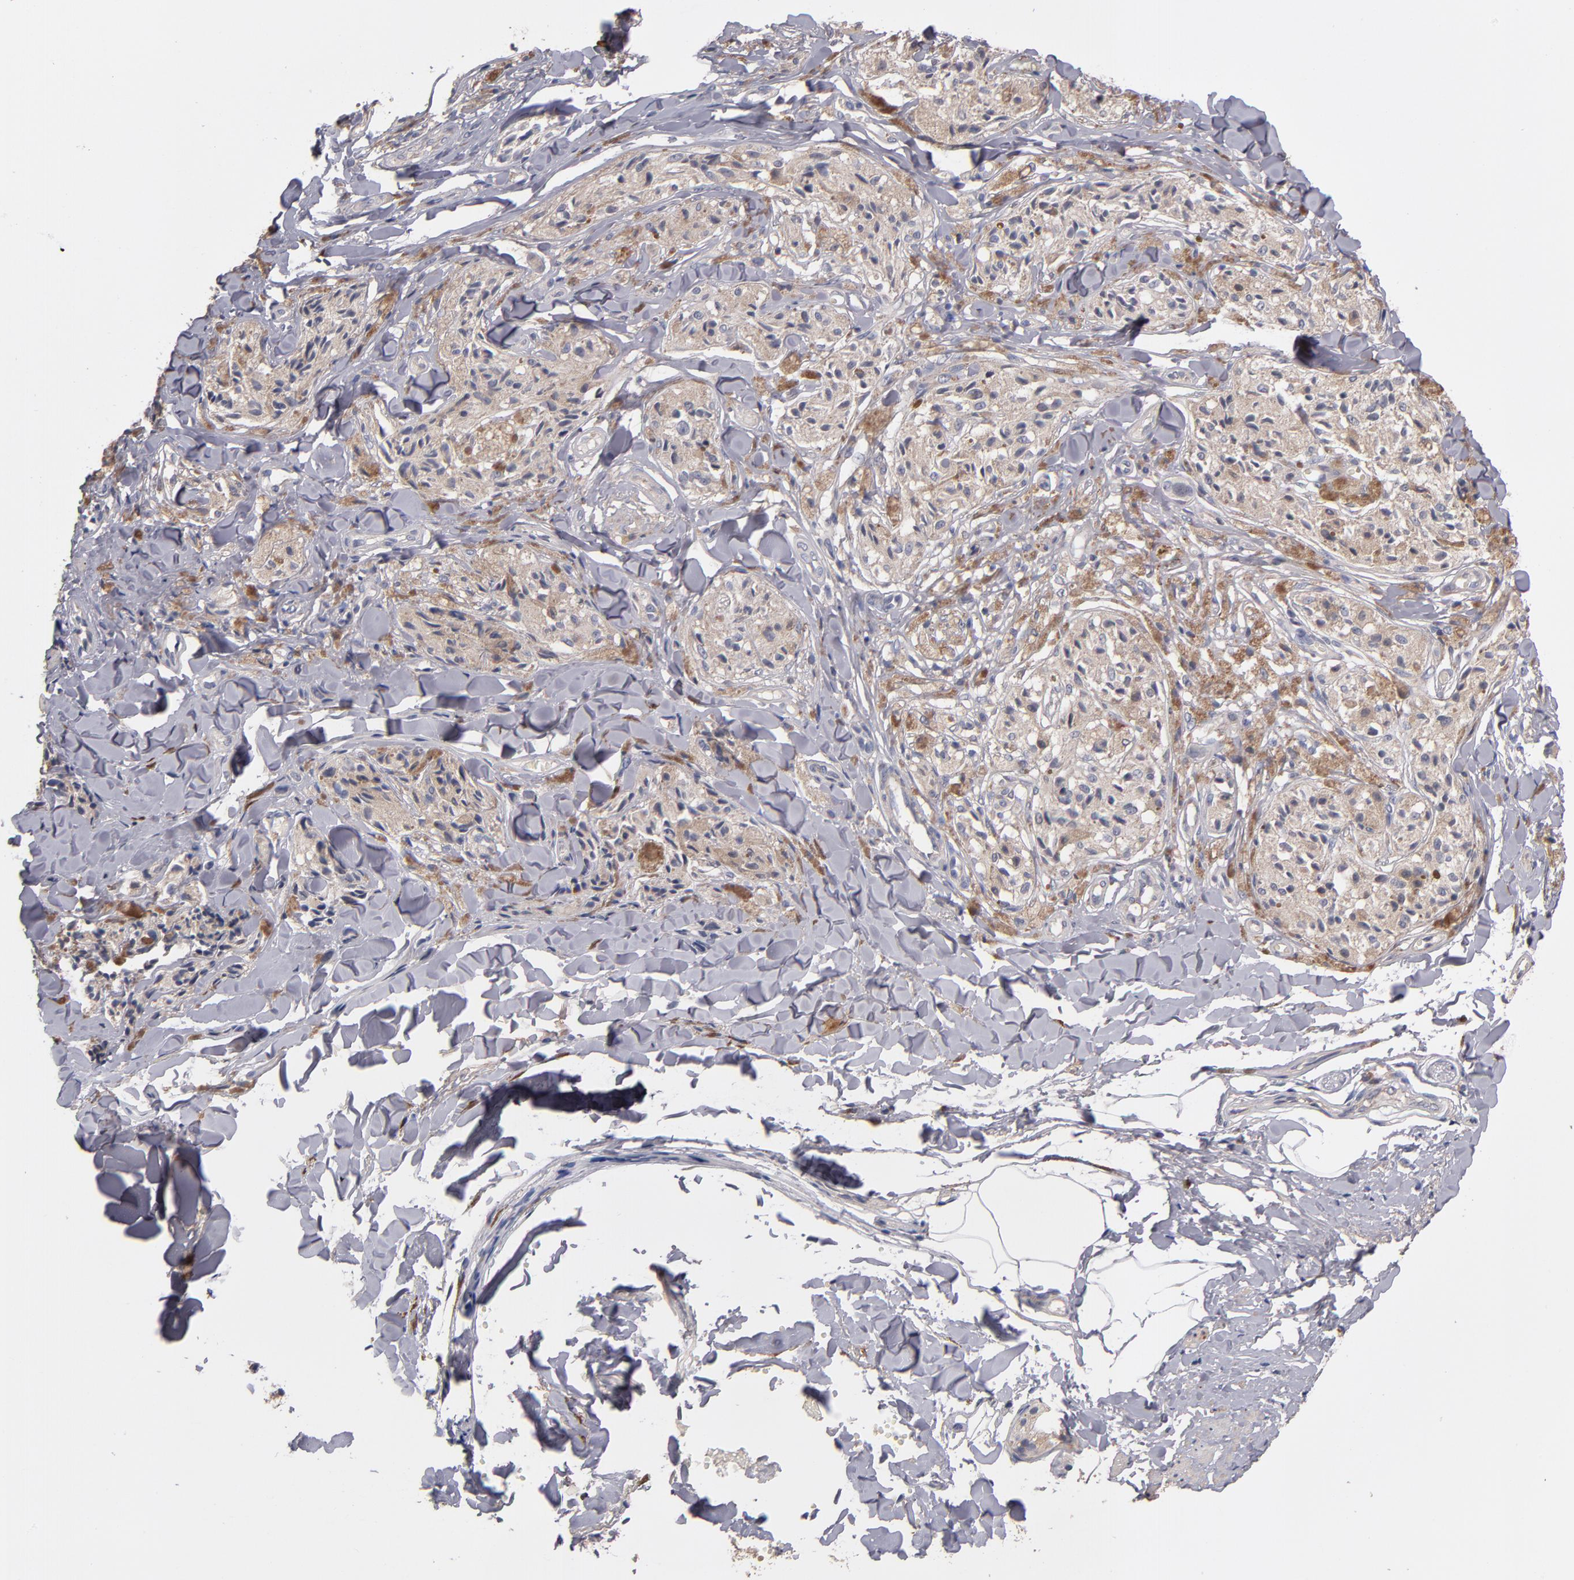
{"staining": {"intensity": "weak", "quantity": ">75%", "location": "cytoplasmic/membranous"}, "tissue": "melanoma", "cell_type": "Tumor cells", "image_type": "cancer", "snomed": [{"axis": "morphology", "description": "Malignant melanoma, Metastatic site"}, {"axis": "topography", "description": "Skin"}], "caption": "An image showing weak cytoplasmic/membranous expression in approximately >75% of tumor cells in malignant melanoma (metastatic site), as visualized by brown immunohistochemical staining.", "gene": "DACT1", "patient": {"sex": "female", "age": 66}}